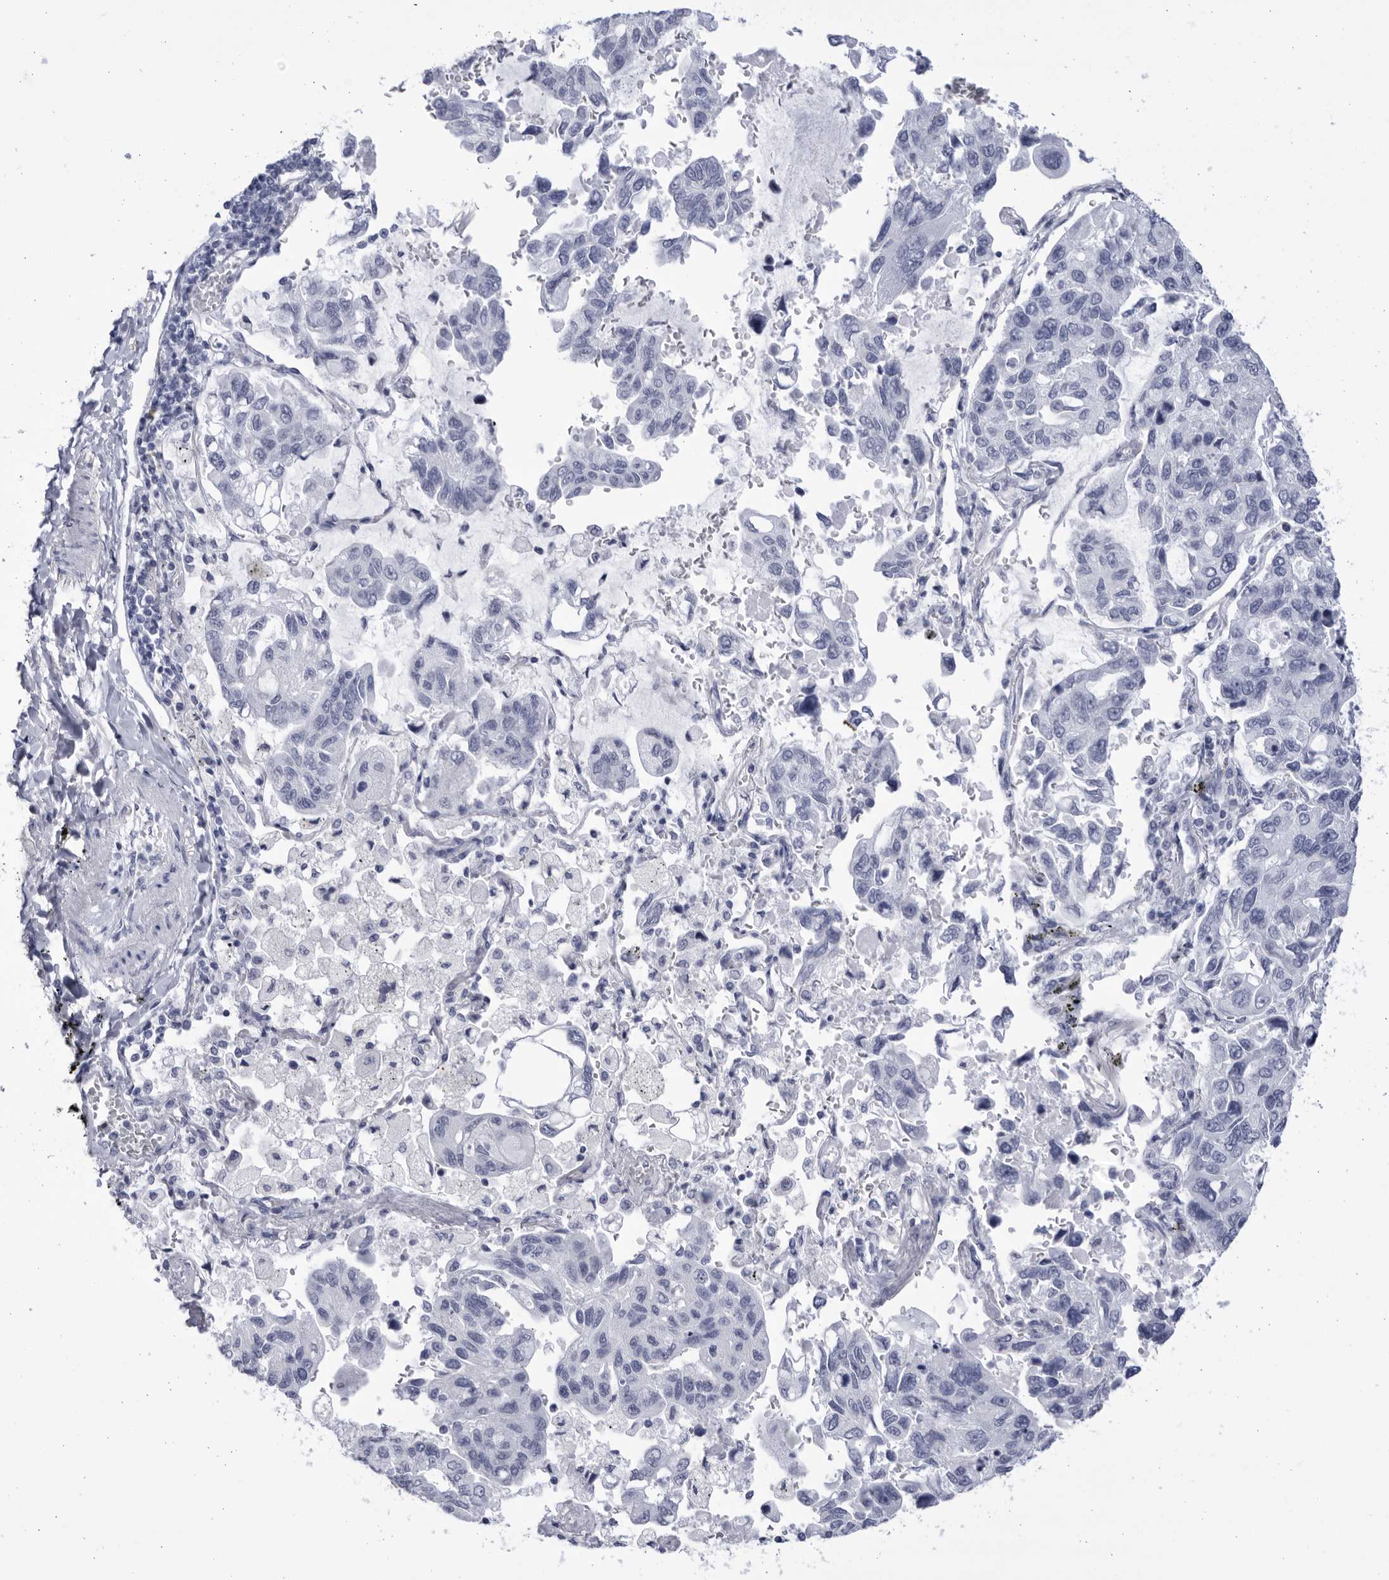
{"staining": {"intensity": "negative", "quantity": "none", "location": "none"}, "tissue": "lung cancer", "cell_type": "Tumor cells", "image_type": "cancer", "snomed": [{"axis": "morphology", "description": "Adenocarcinoma, NOS"}, {"axis": "topography", "description": "Lung"}], "caption": "DAB immunohistochemical staining of human adenocarcinoma (lung) shows no significant expression in tumor cells.", "gene": "CCDC181", "patient": {"sex": "male", "age": 64}}